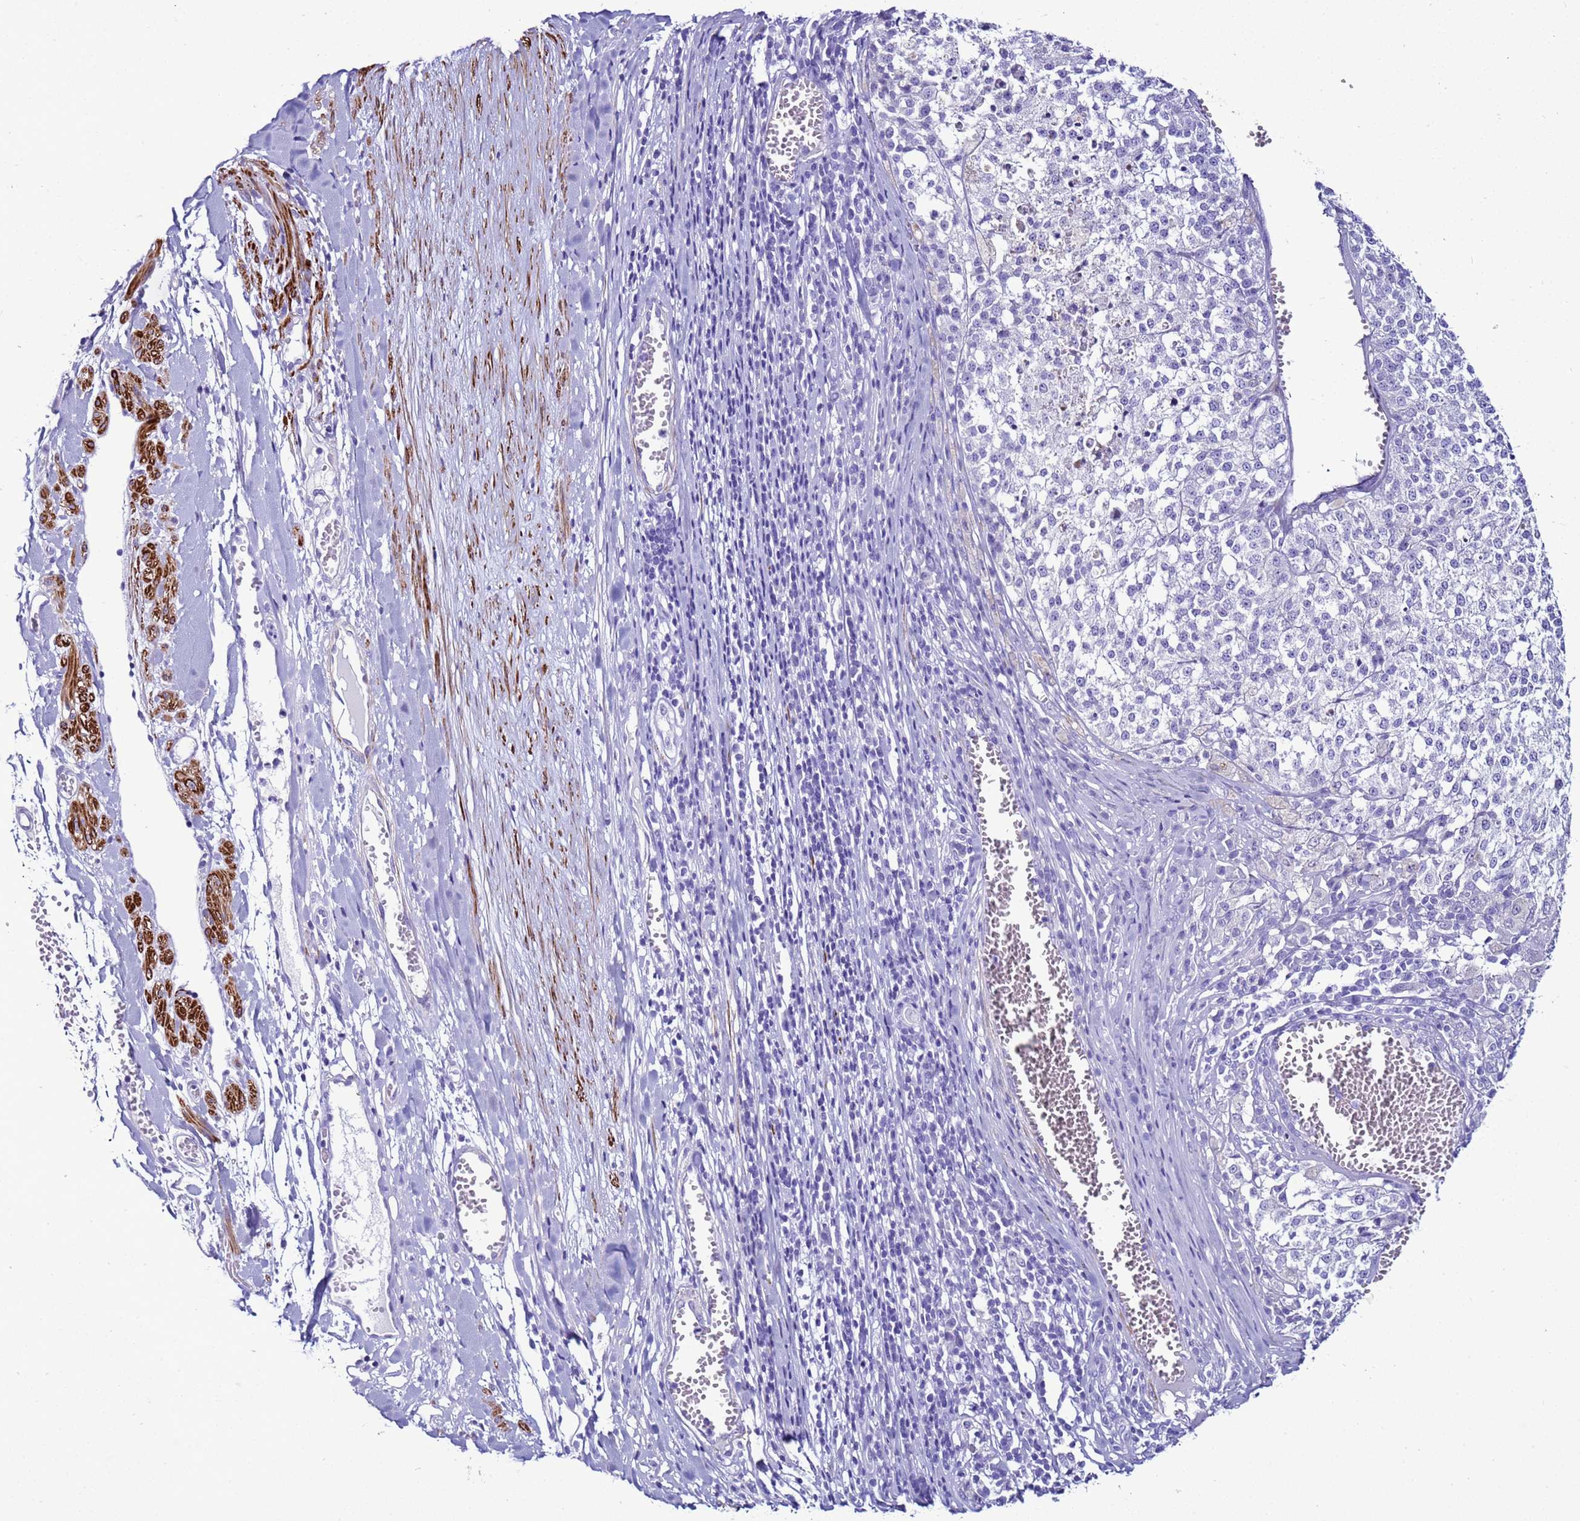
{"staining": {"intensity": "negative", "quantity": "none", "location": "none"}, "tissue": "melanoma", "cell_type": "Tumor cells", "image_type": "cancer", "snomed": [{"axis": "morphology", "description": "Malignant melanoma, NOS"}, {"axis": "topography", "description": "Skin"}], "caption": "An image of melanoma stained for a protein exhibits no brown staining in tumor cells. (DAB IHC visualized using brightfield microscopy, high magnification).", "gene": "LCMT1", "patient": {"sex": "female", "age": 64}}